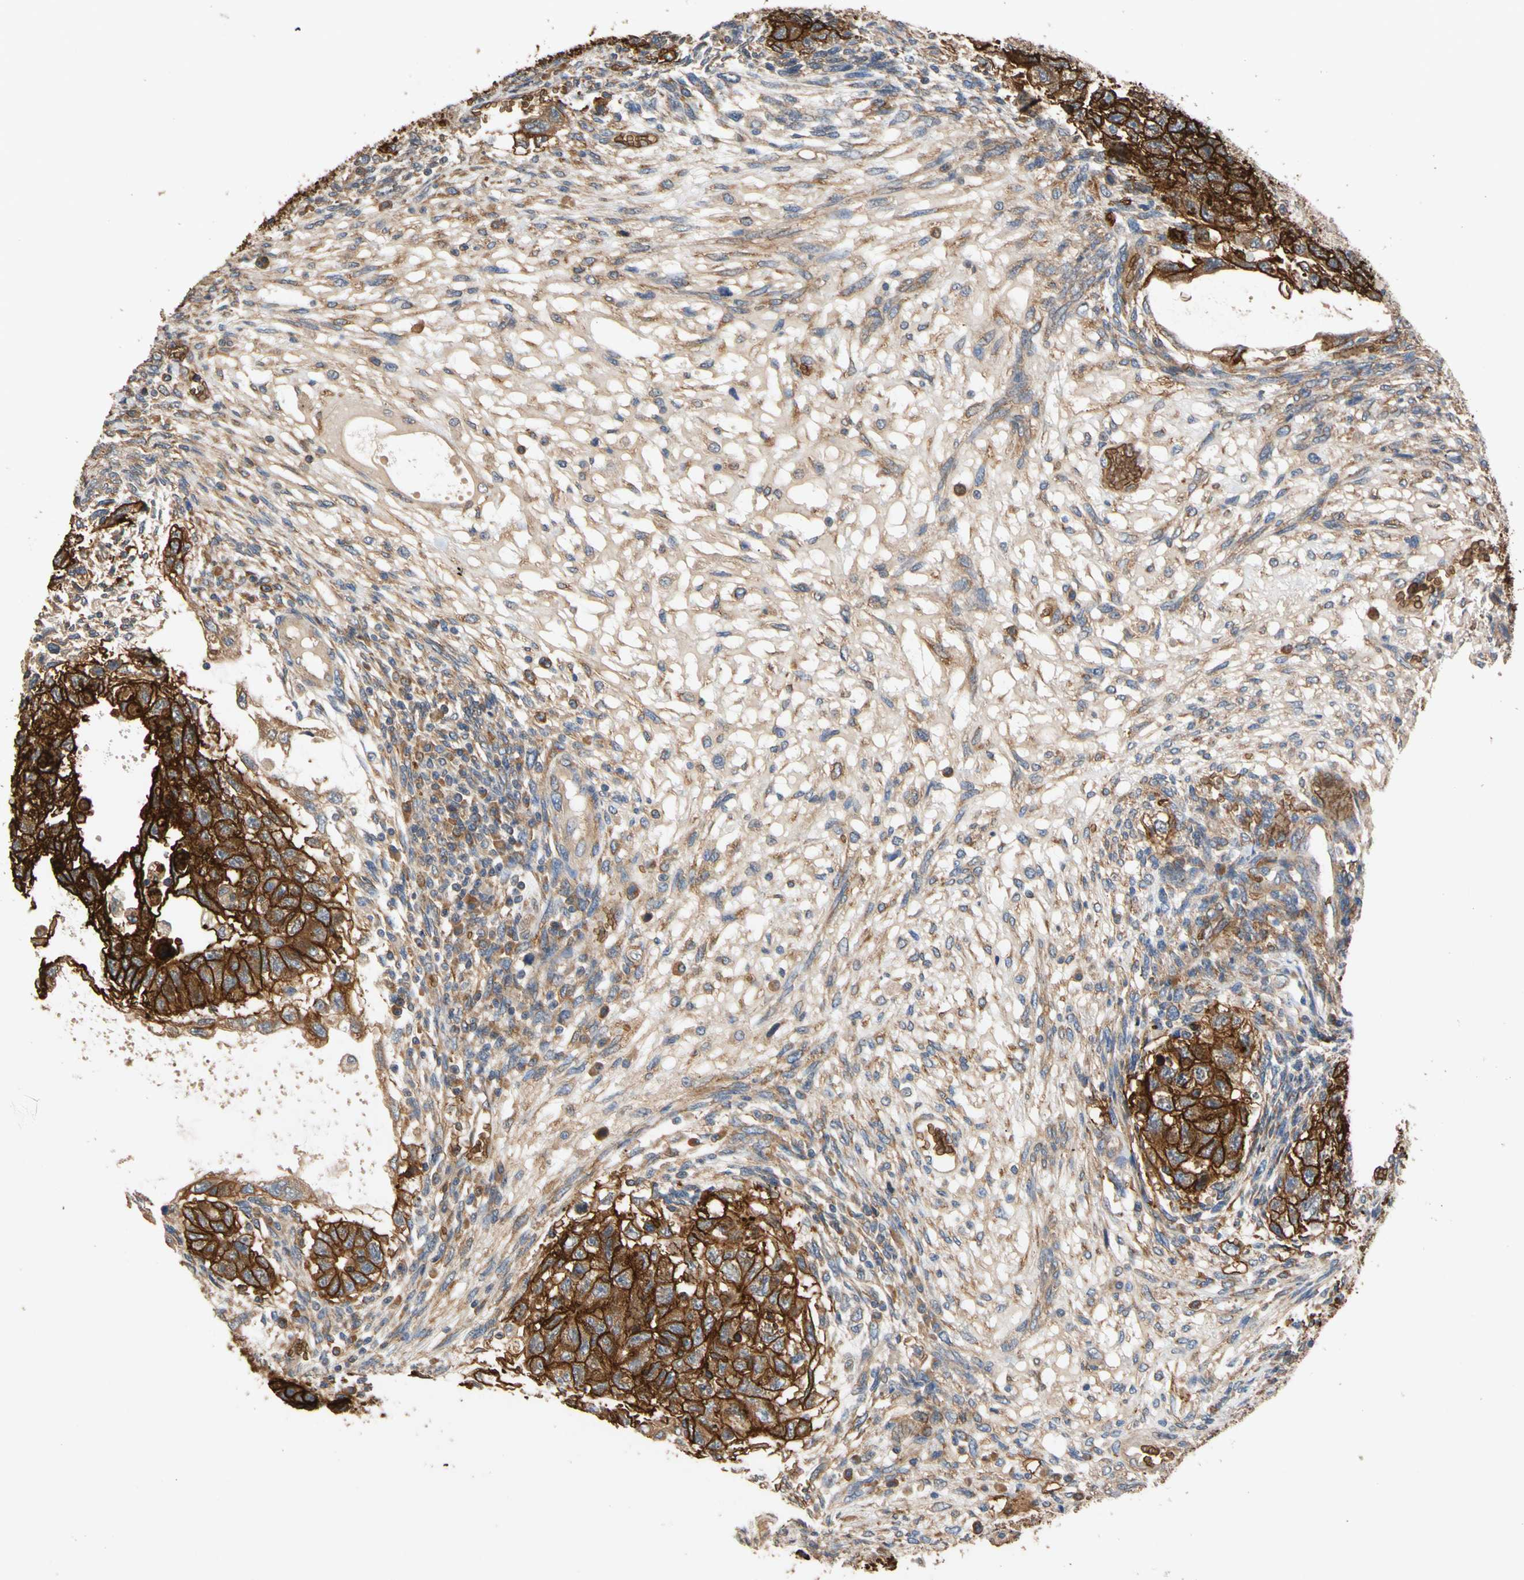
{"staining": {"intensity": "strong", "quantity": "25%-75%", "location": "cytoplasmic/membranous"}, "tissue": "testis cancer", "cell_type": "Tumor cells", "image_type": "cancer", "snomed": [{"axis": "morphology", "description": "Normal tissue, NOS"}, {"axis": "morphology", "description": "Carcinoma, Embryonal, NOS"}, {"axis": "topography", "description": "Testis"}], "caption": "Immunohistochemical staining of embryonal carcinoma (testis) exhibits strong cytoplasmic/membranous protein positivity in approximately 25%-75% of tumor cells.", "gene": "RIOK2", "patient": {"sex": "male", "age": 36}}